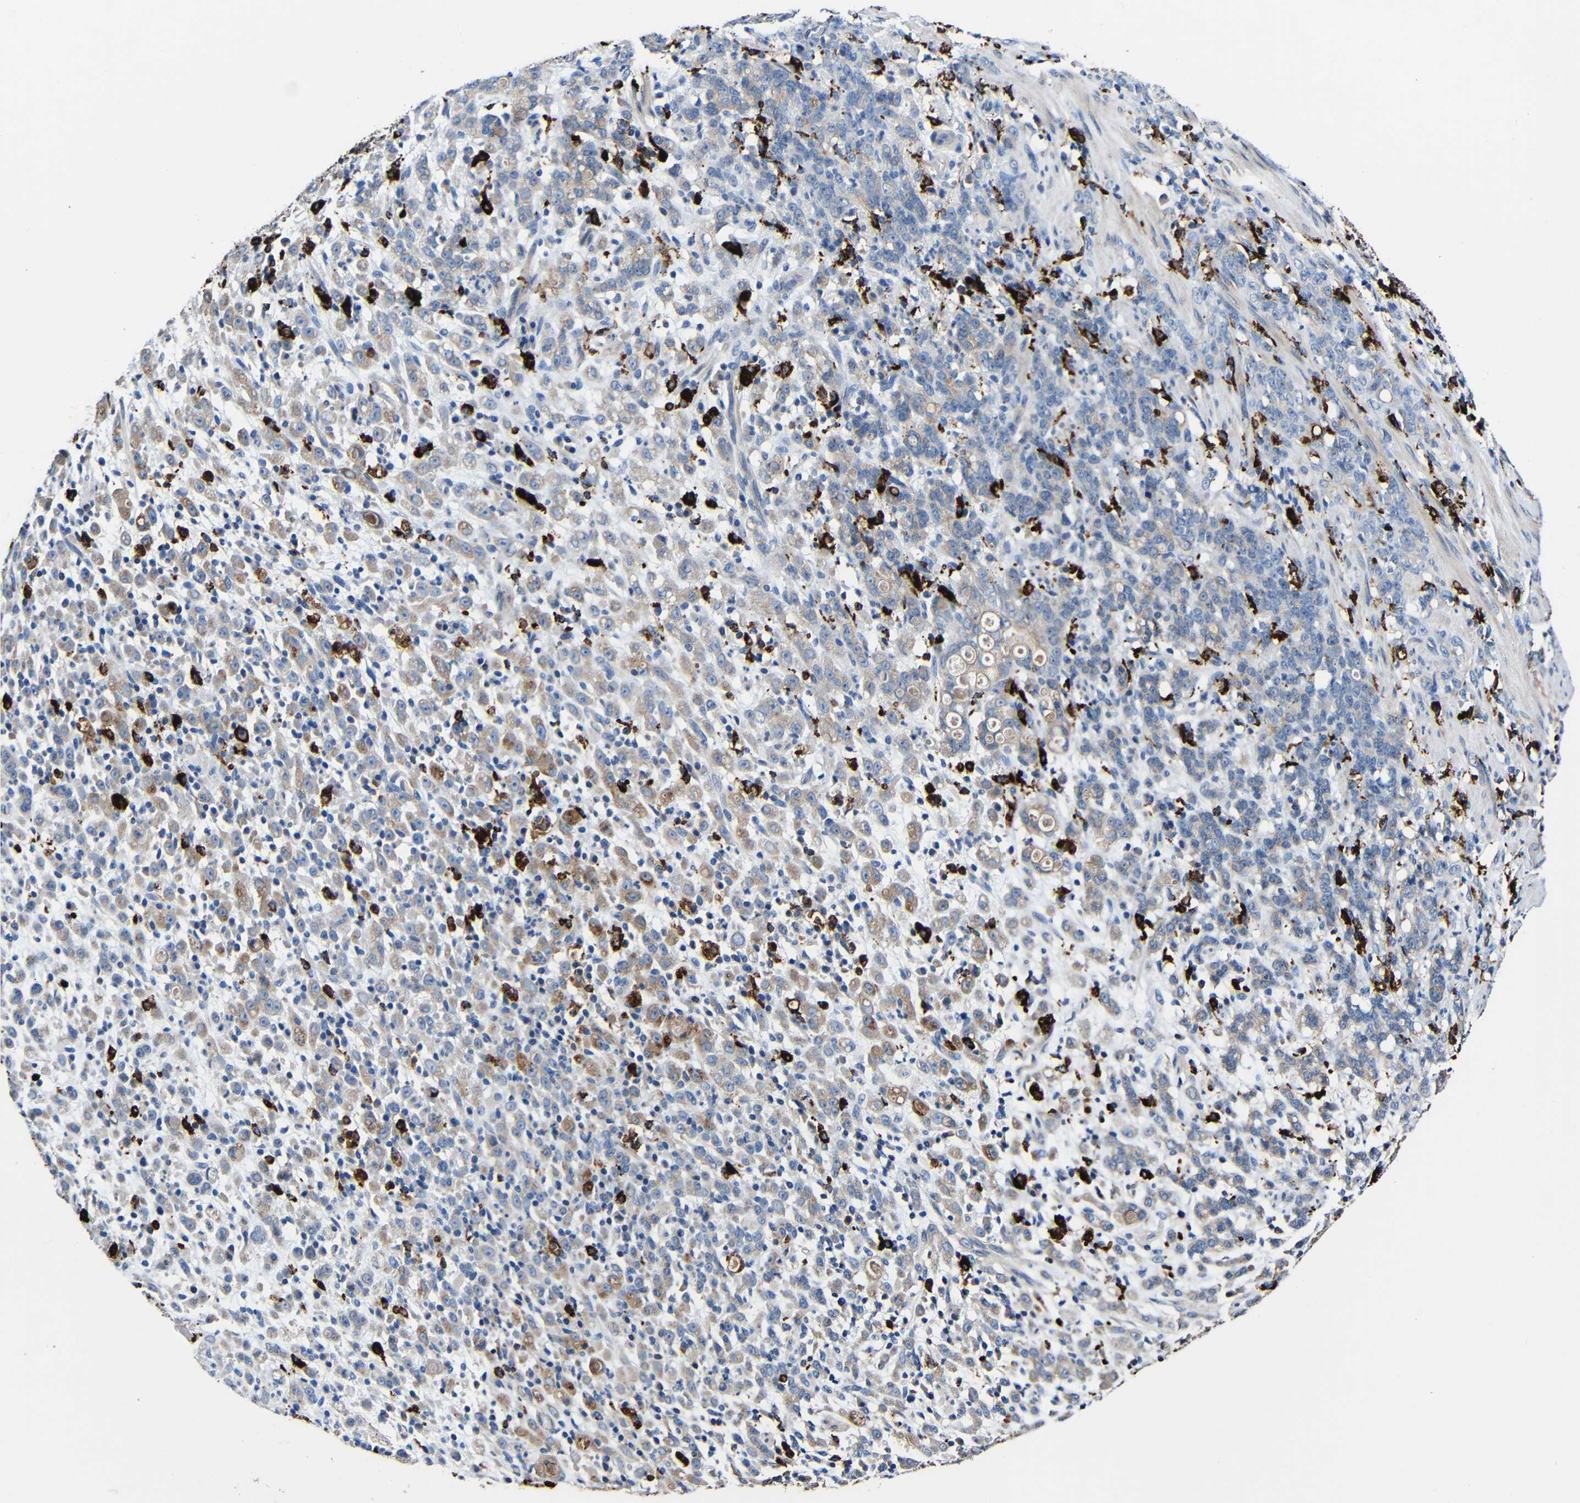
{"staining": {"intensity": "weak", "quantity": ">75%", "location": "cytoplasmic/membranous"}, "tissue": "stomach cancer", "cell_type": "Tumor cells", "image_type": "cancer", "snomed": [{"axis": "morphology", "description": "Adenocarcinoma, NOS"}, {"axis": "topography", "description": "Stomach, lower"}], "caption": "DAB (3,3'-diaminobenzidine) immunohistochemical staining of human stomach cancer (adenocarcinoma) reveals weak cytoplasmic/membranous protein positivity in about >75% of tumor cells. The staining was performed using DAB (3,3'-diaminobenzidine) to visualize the protein expression in brown, while the nuclei were stained in blue with hematoxylin (Magnification: 20x).", "gene": "HLA-DMA", "patient": {"sex": "male", "age": 88}}